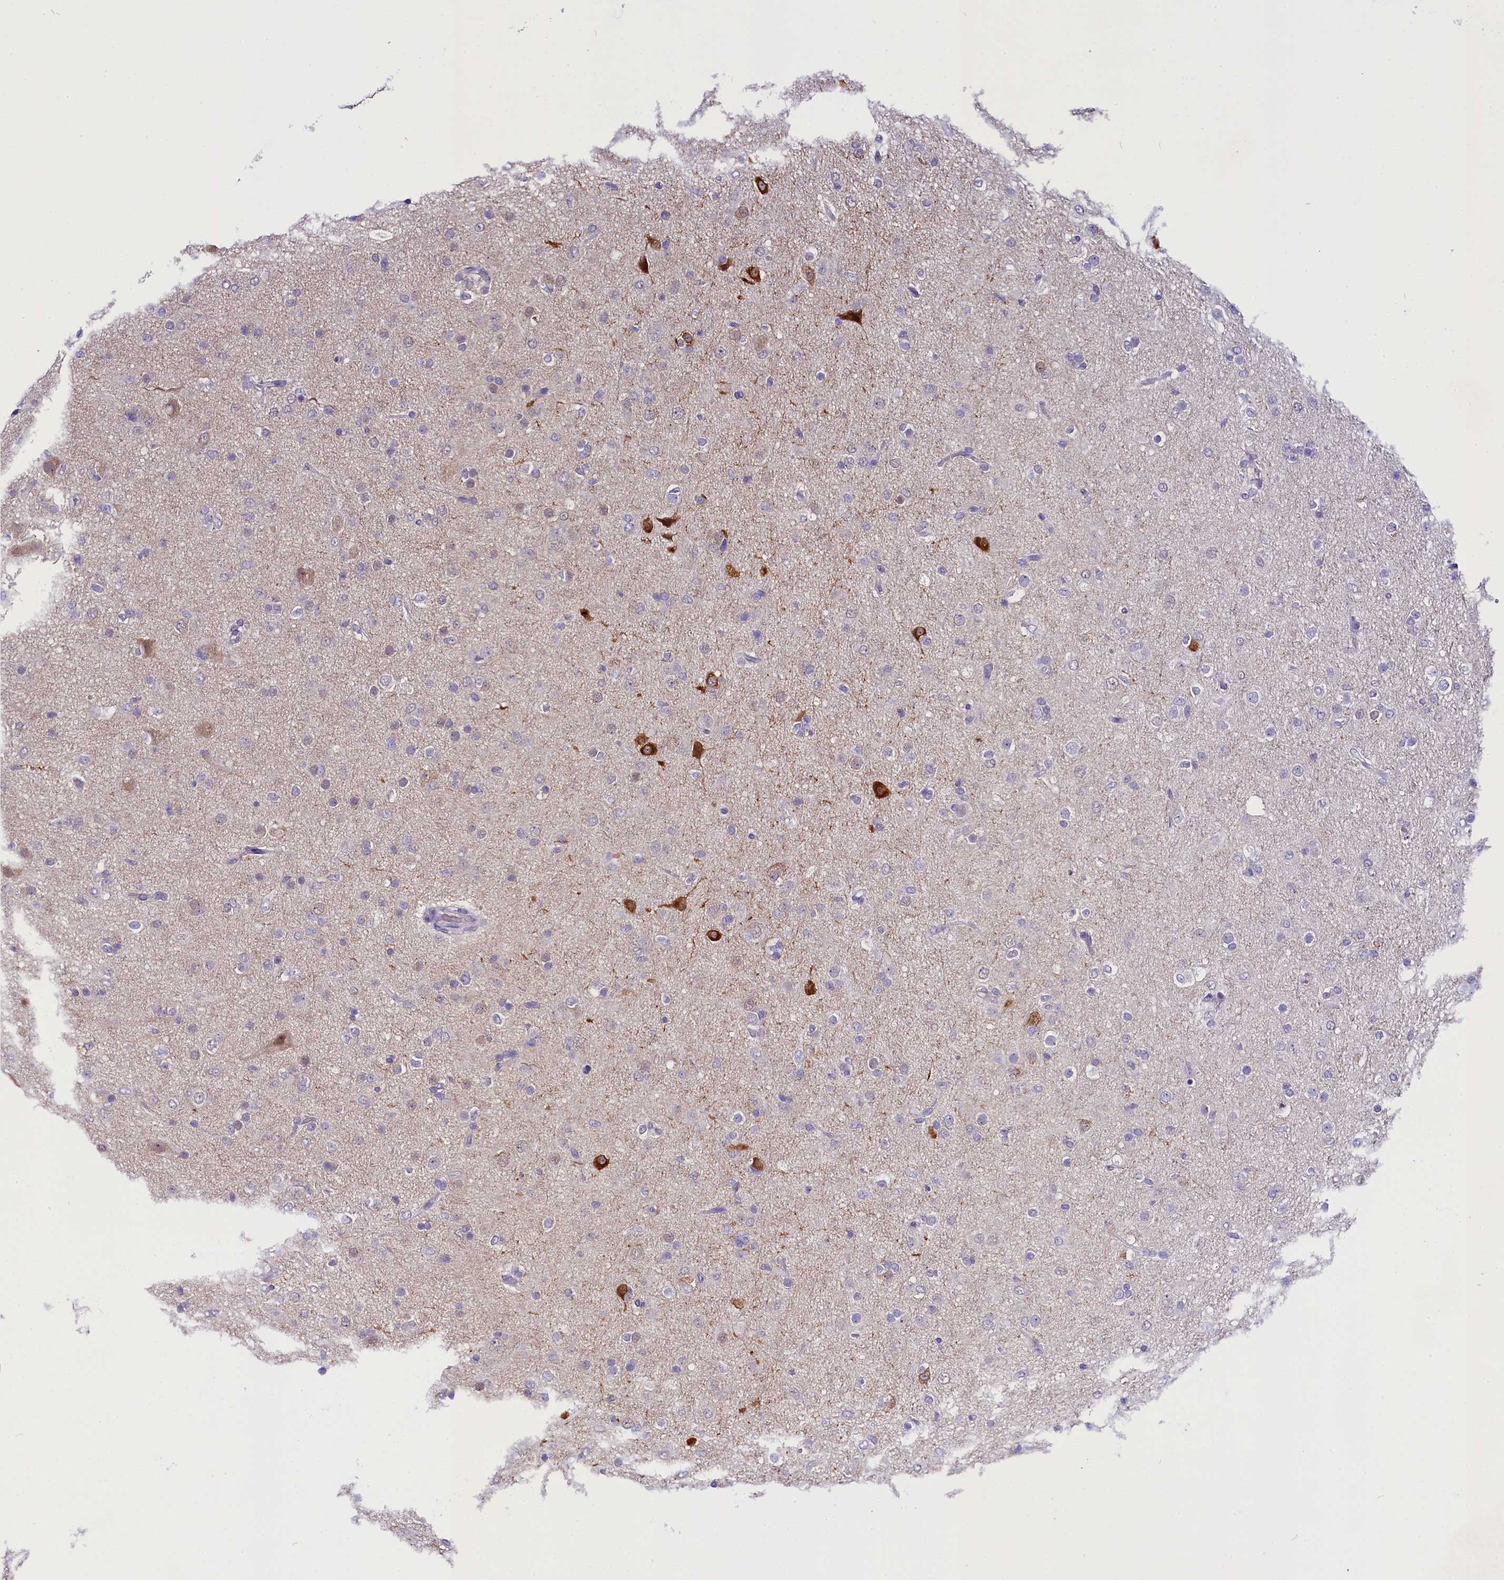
{"staining": {"intensity": "negative", "quantity": "none", "location": "none"}, "tissue": "glioma", "cell_type": "Tumor cells", "image_type": "cancer", "snomed": [{"axis": "morphology", "description": "Glioma, malignant, Low grade"}, {"axis": "topography", "description": "Brain"}], "caption": "Immunohistochemistry (IHC) of low-grade glioma (malignant) exhibits no staining in tumor cells.", "gene": "OSGEP", "patient": {"sex": "male", "age": 65}}